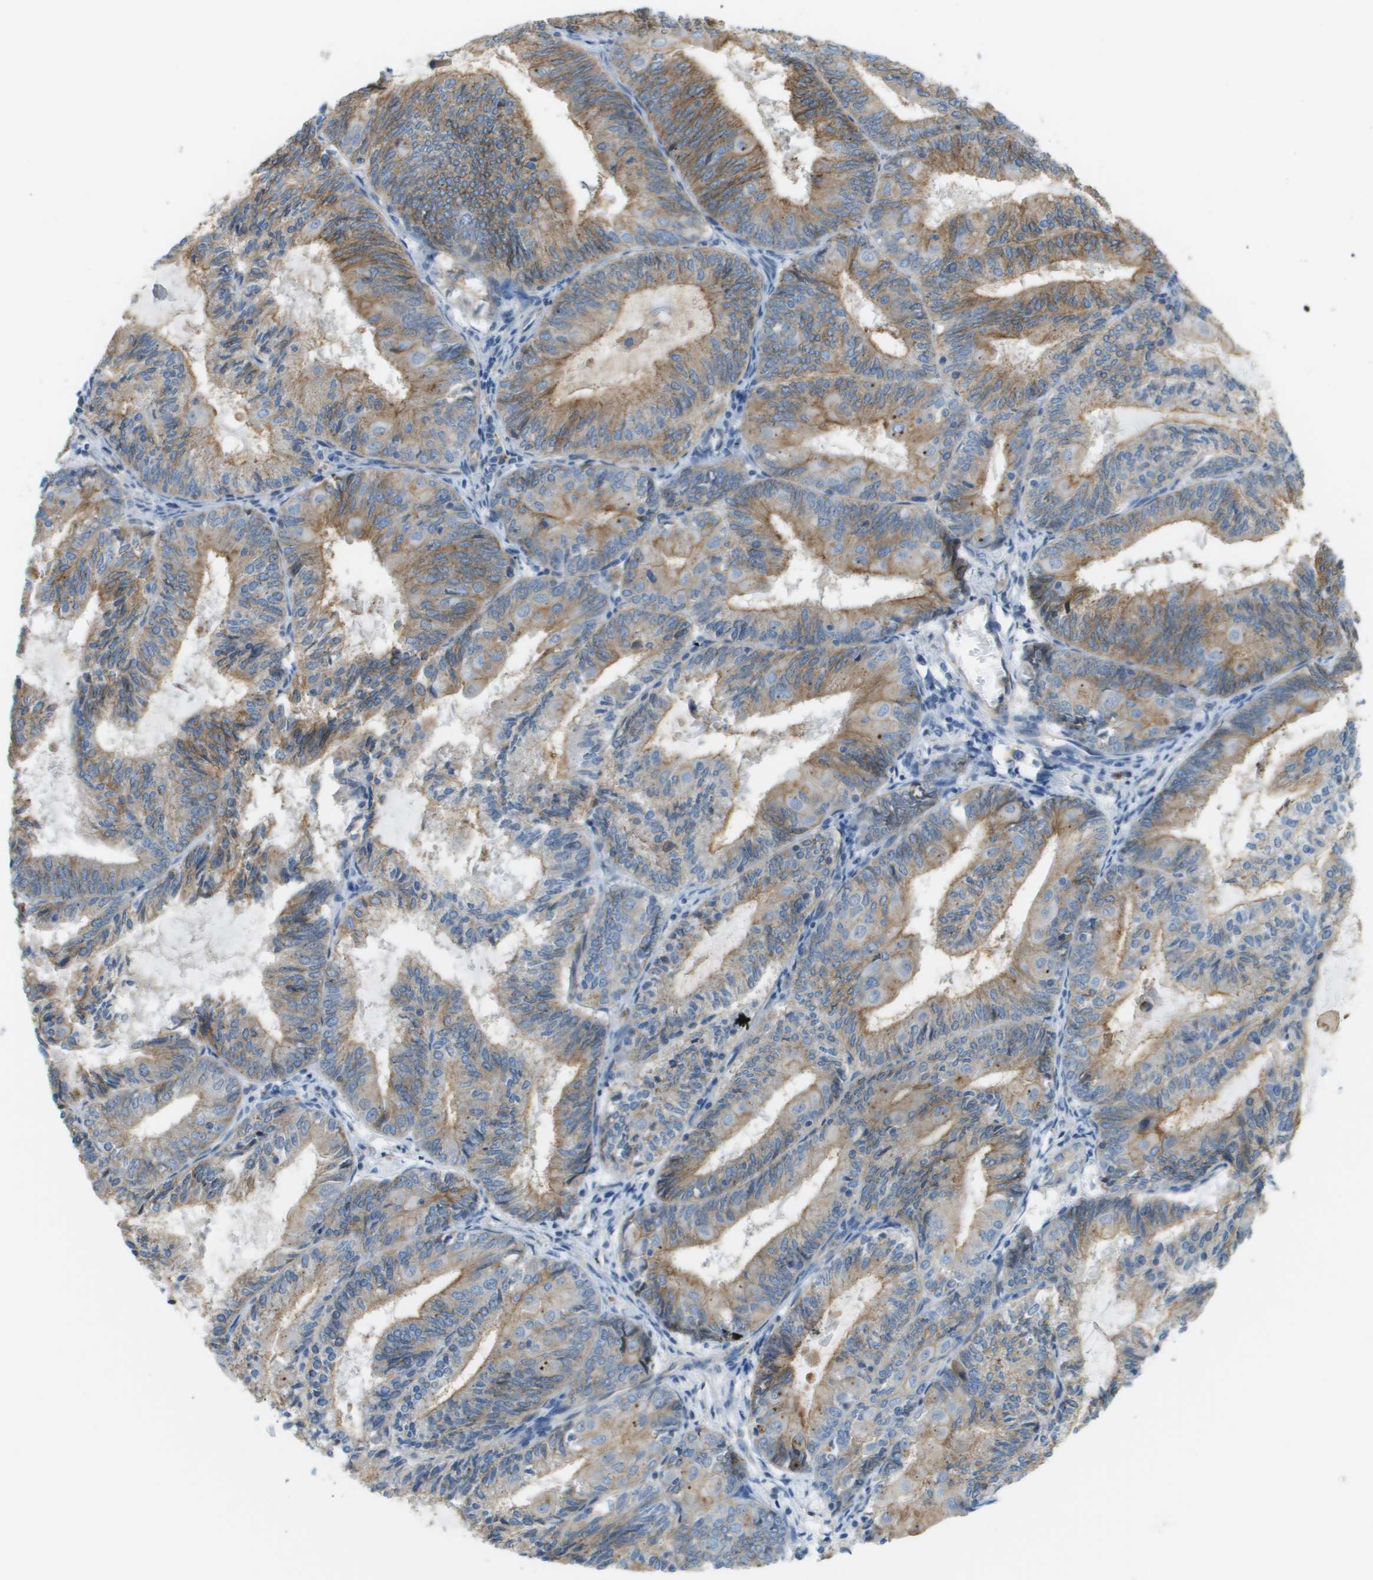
{"staining": {"intensity": "moderate", "quantity": ">75%", "location": "cytoplasmic/membranous"}, "tissue": "endometrial cancer", "cell_type": "Tumor cells", "image_type": "cancer", "snomed": [{"axis": "morphology", "description": "Adenocarcinoma, NOS"}, {"axis": "topography", "description": "Endometrium"}], "caption": "Tumor cells show medium levels of moderate cytoplasmic/membranous expression in about >75% of cells in human endometrial cancer (adenocarcinoma). (IHC, brightfield microscopy, high magnification).", "gene": "MYH11", "patient": {"sex": "female", "age": 81}}